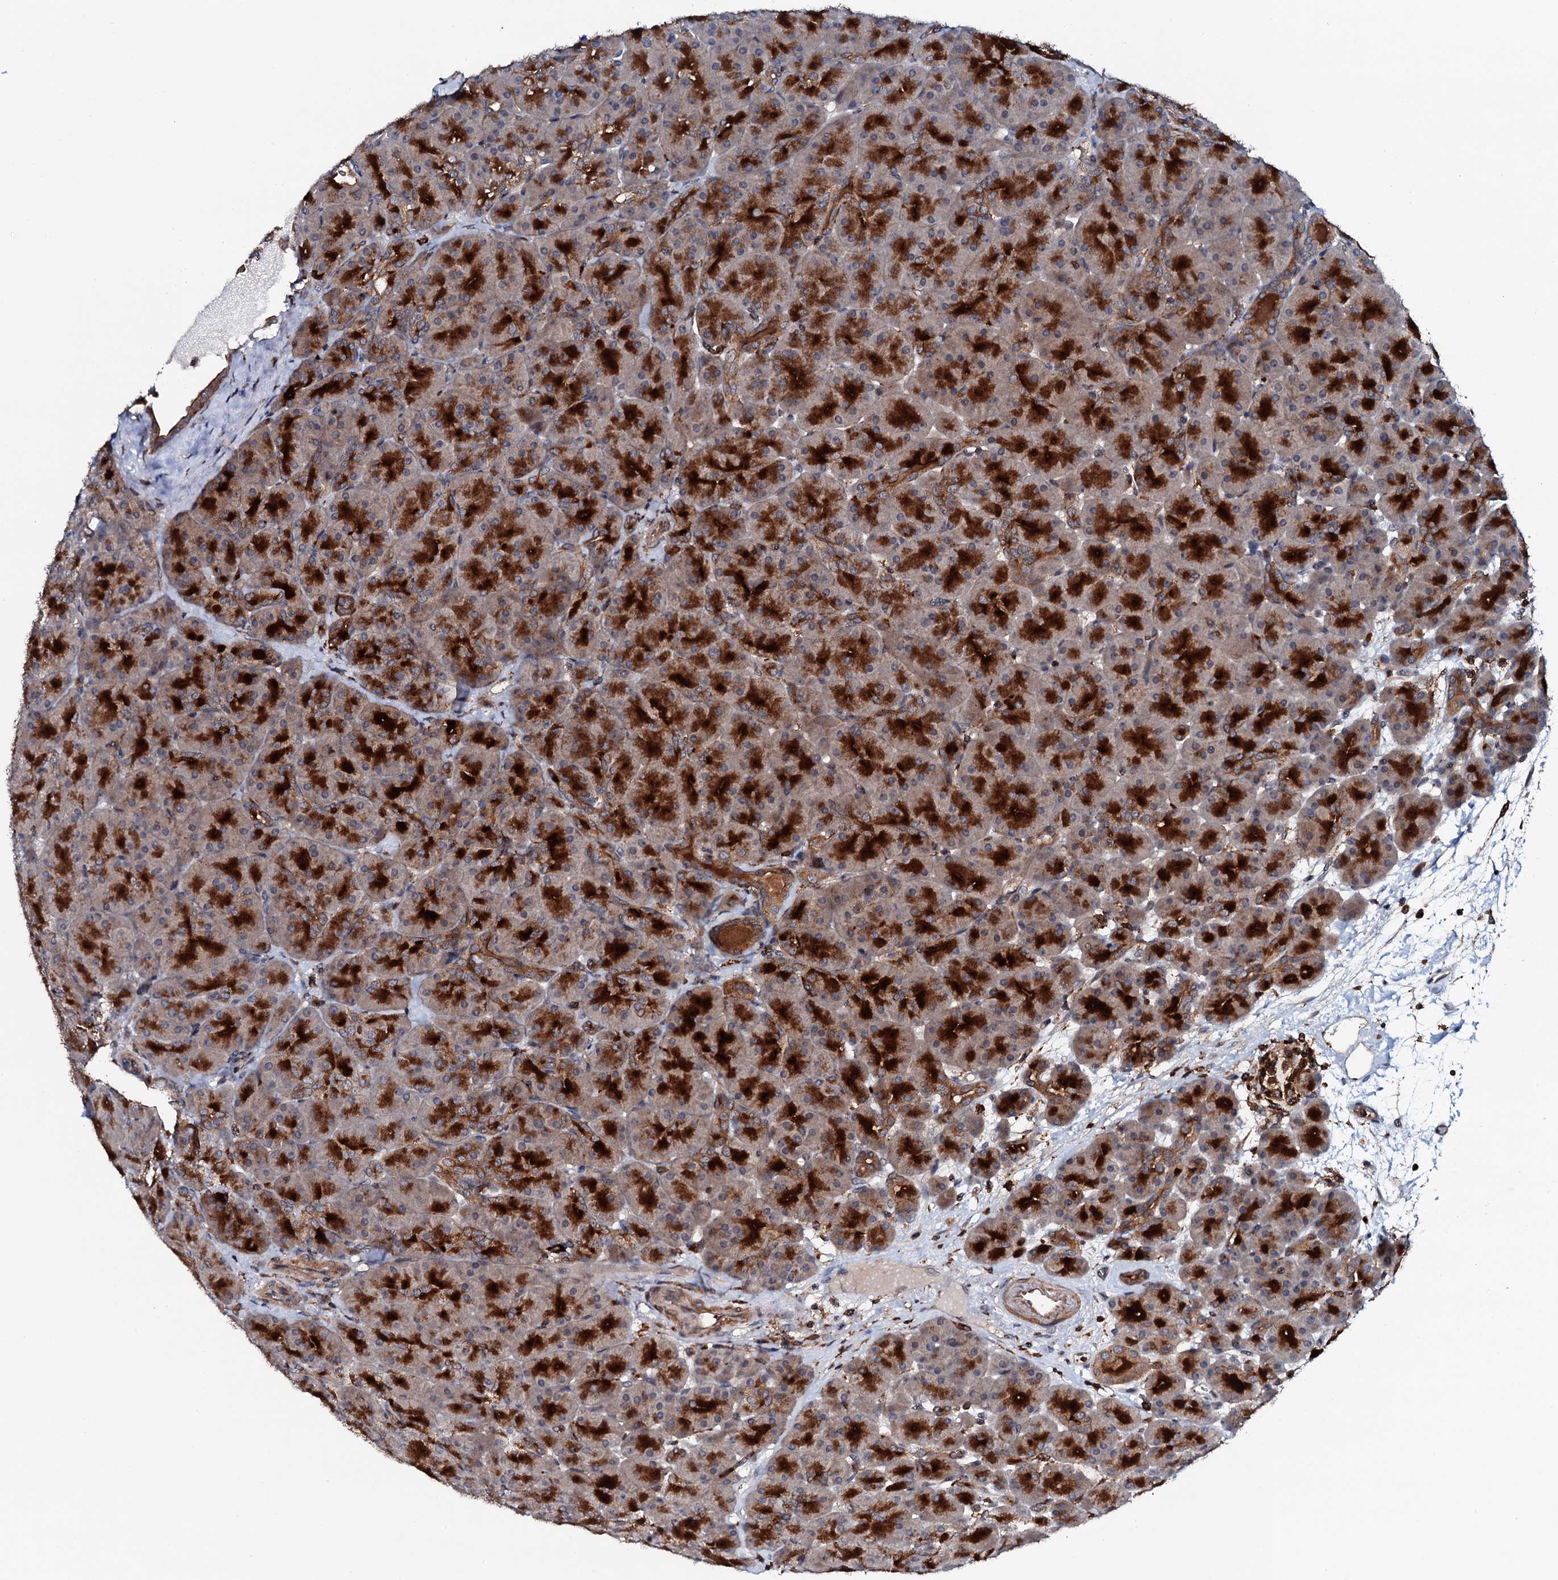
{"staining": {"intensity": "strong", "quantity": ">75%", "location": "cytoplasmic/membranous"}, "tissue": "pancreas", "cell_type": "Exocrine glandular cells", "image_type": "normal", "snomed": [{"axis": "morphology", "description": "Normal tissue, NOS"}, {"axis": "topography", "description": "Pancreas"}], "caption": "Immunohistochemistry photomicrograph of benign pancreas: human pancreas stained using IHC demonstrates high levels of strong protein expression localized specifically in the cytoplasmic/membranous of exocrine glandular cells, appearing as a cytoplasmic/membranous brown color.", "gene": "VAMP8", "patient": {"sex": "male", "age": 66}}